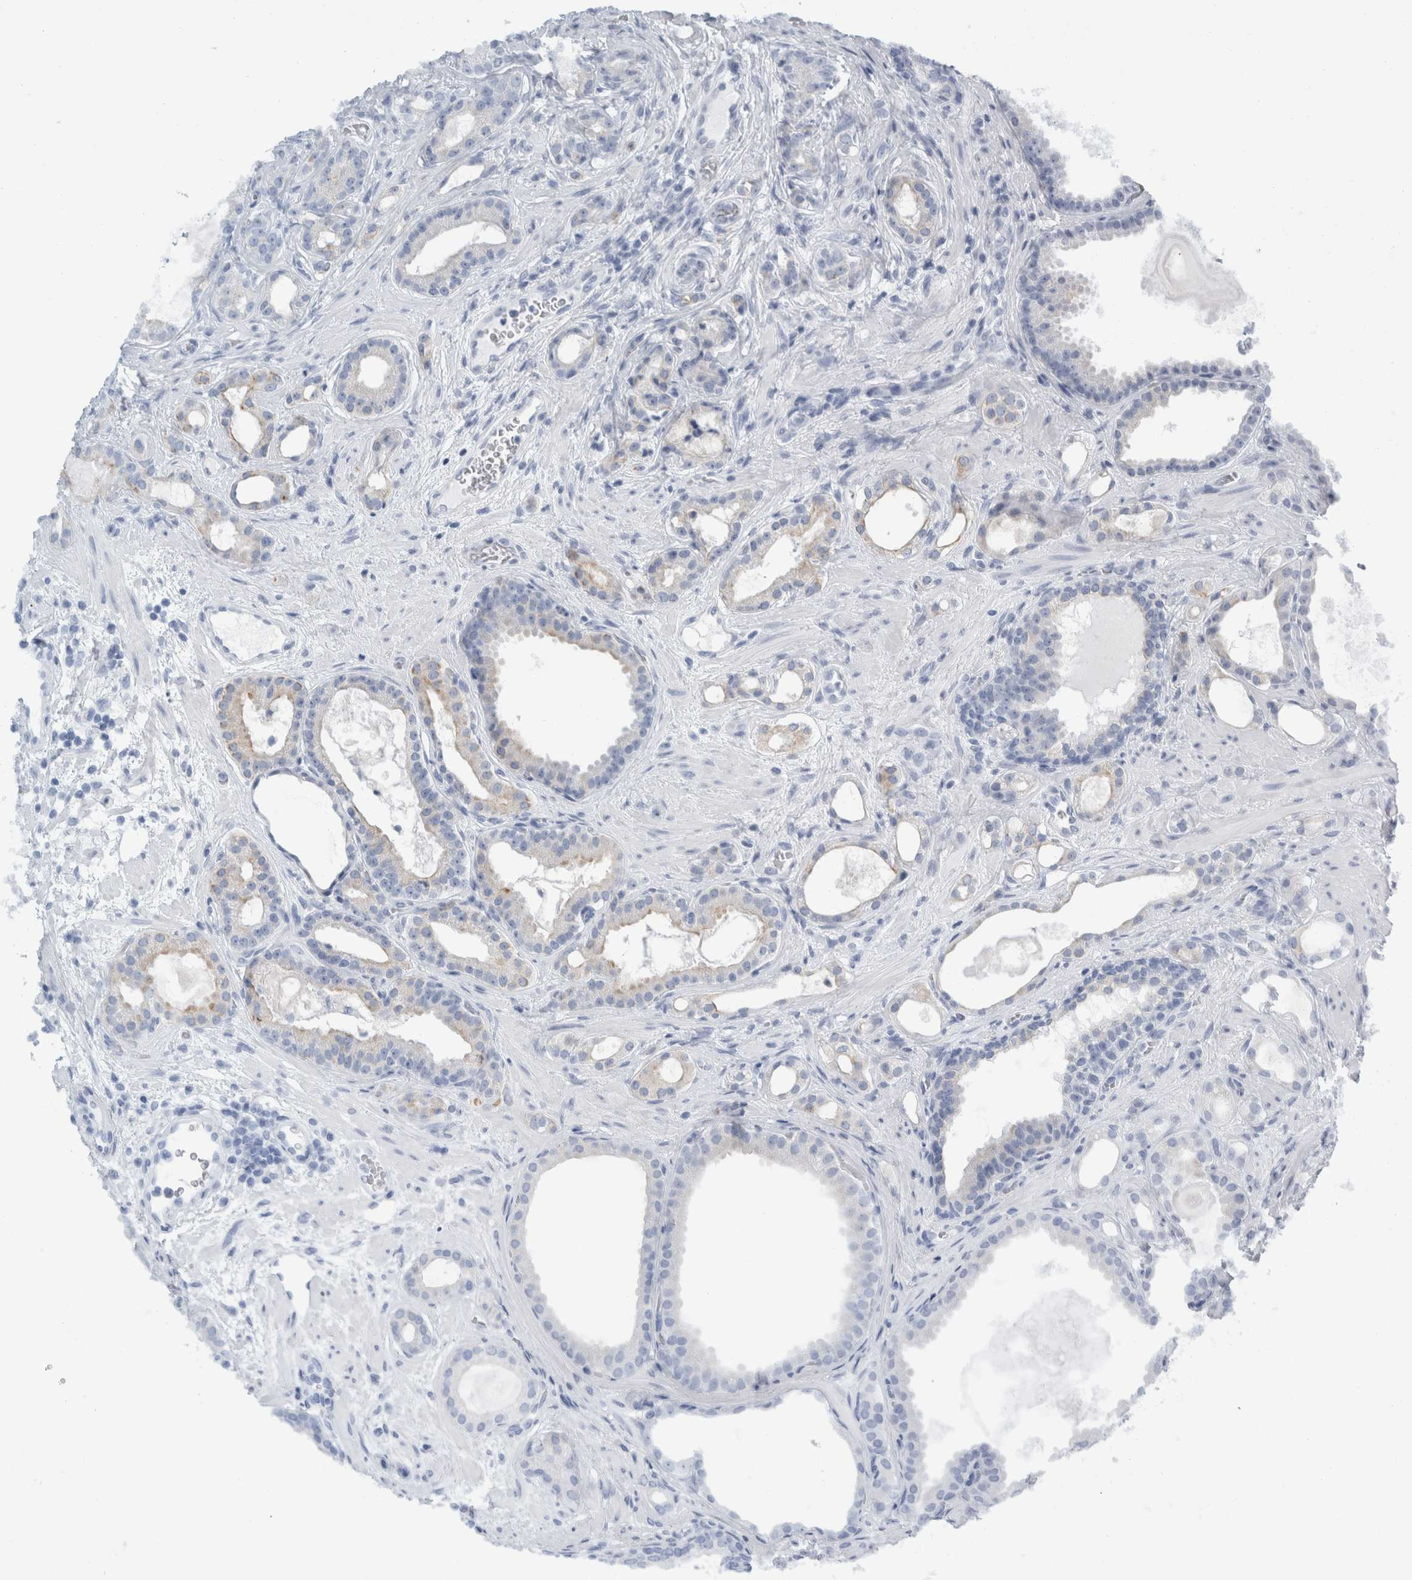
{"staining": {"intensity": "negative", "quantity": "none", "location": "none"}, "tissue": "prostate cancer", "cell_type": "Tumor cells", "image_type": "cancer", "snomed": [{"axis": "morphology", "description": "Adenocarcinoma, High grade"}, {"axis": "topography", "description": "Prostate"}], "caption": "Histopathology image shows no protein staining in tumor cells of prostate high-grade adenocarcinoma tissue.", "gene": "RPH3AL", "patient": {"sex": "male", "age": 60}}